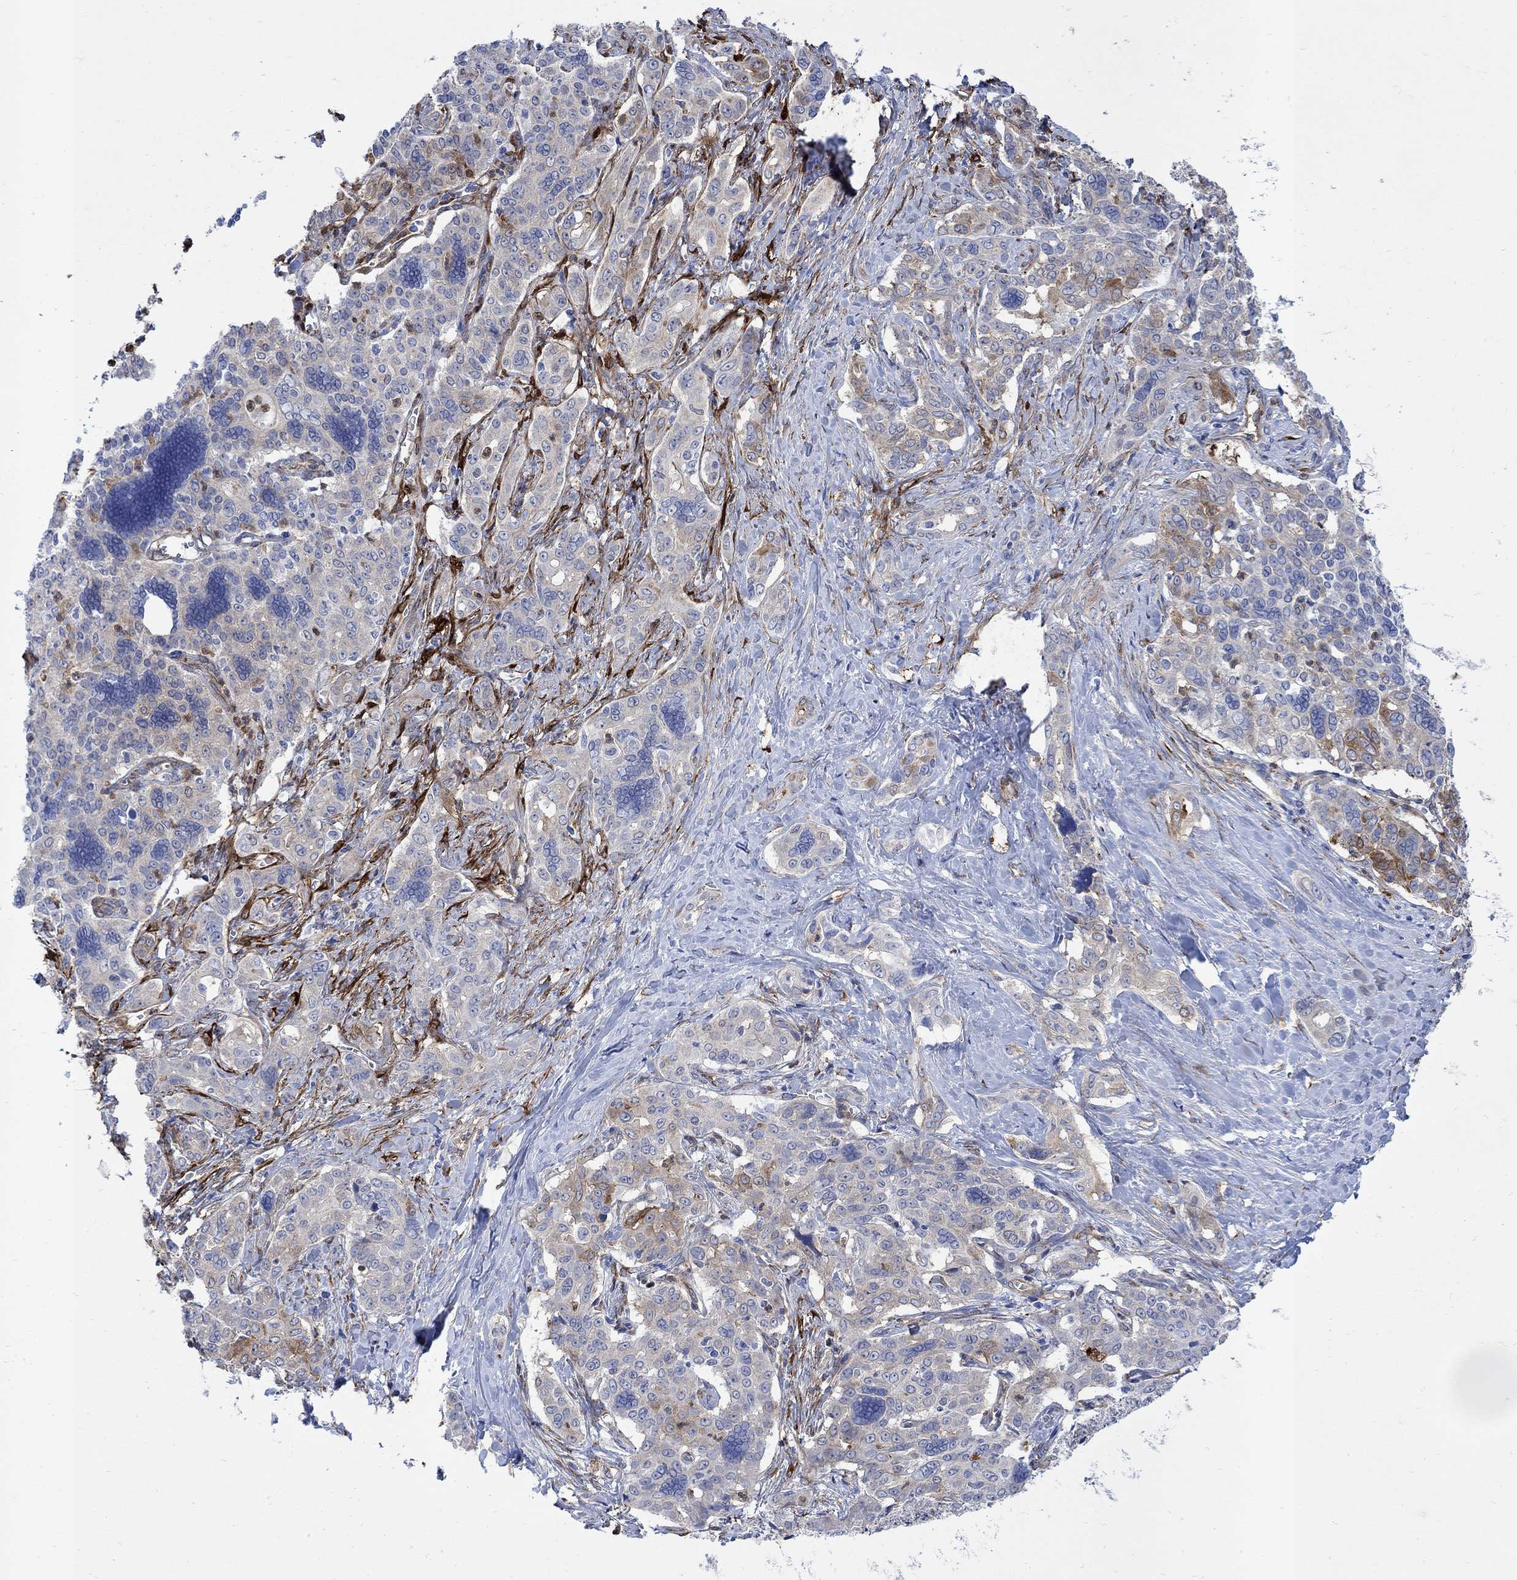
{"staining": {"intensity": "strong", "quantity": "<25%", "location": "cytoplasmic/membranous"}, "tissue": "liver cancer", "cell_type": "Tumor cells", "image_type": "cancer", "snomed": [{"axis": "morphology", "description": "Cholangiocarcinoma"}, {"axis": "topography", "description": "Liver"}], "caption": "Liver cancer tissue exhibits strong cytoplasmic/membranous positivity in approximately <25% of tumor cells, visualized by immunohistochemistry.", "gene": "TGM2", "patient": {"sex": "female", "age": 47}}